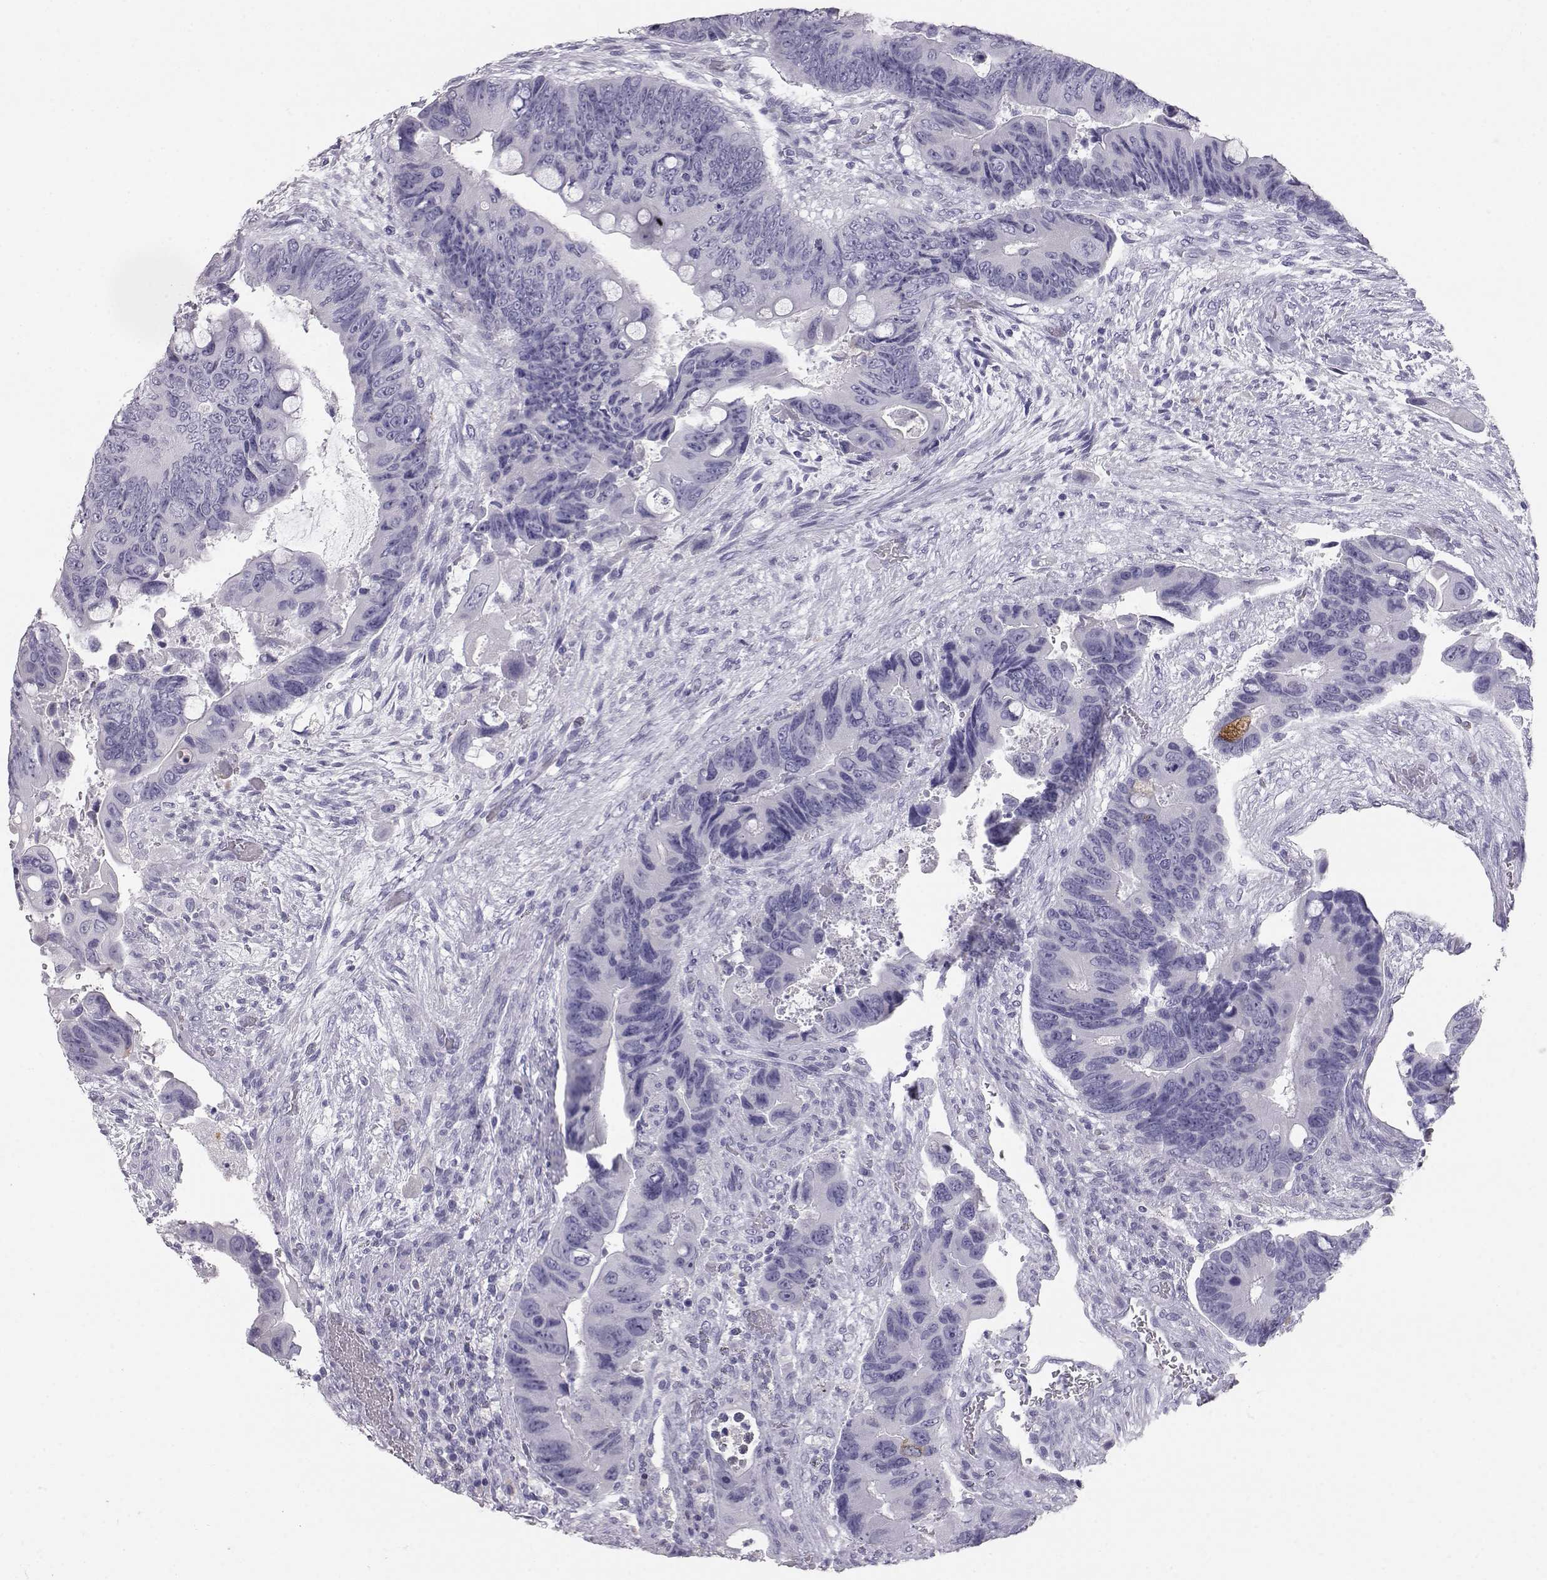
{"staining": {"intensity": "negative", "quantity": "none", "location": "none"}, "tissue": "colorectal cancer", "cell_type": "Tumor cells", "image_type": "cancer", "snomed": [{"axis": "morphology", "description": "Adenocarcinoma, NOS"}, {"axis": "topography", "description": "Rectum"}], "caption": "Tumor cells are negative for brown protein staining in colorectal cancer (adenocarcinoma).", "gene": "ITLN2", "patient": {"sex": "male", "age": 63}}